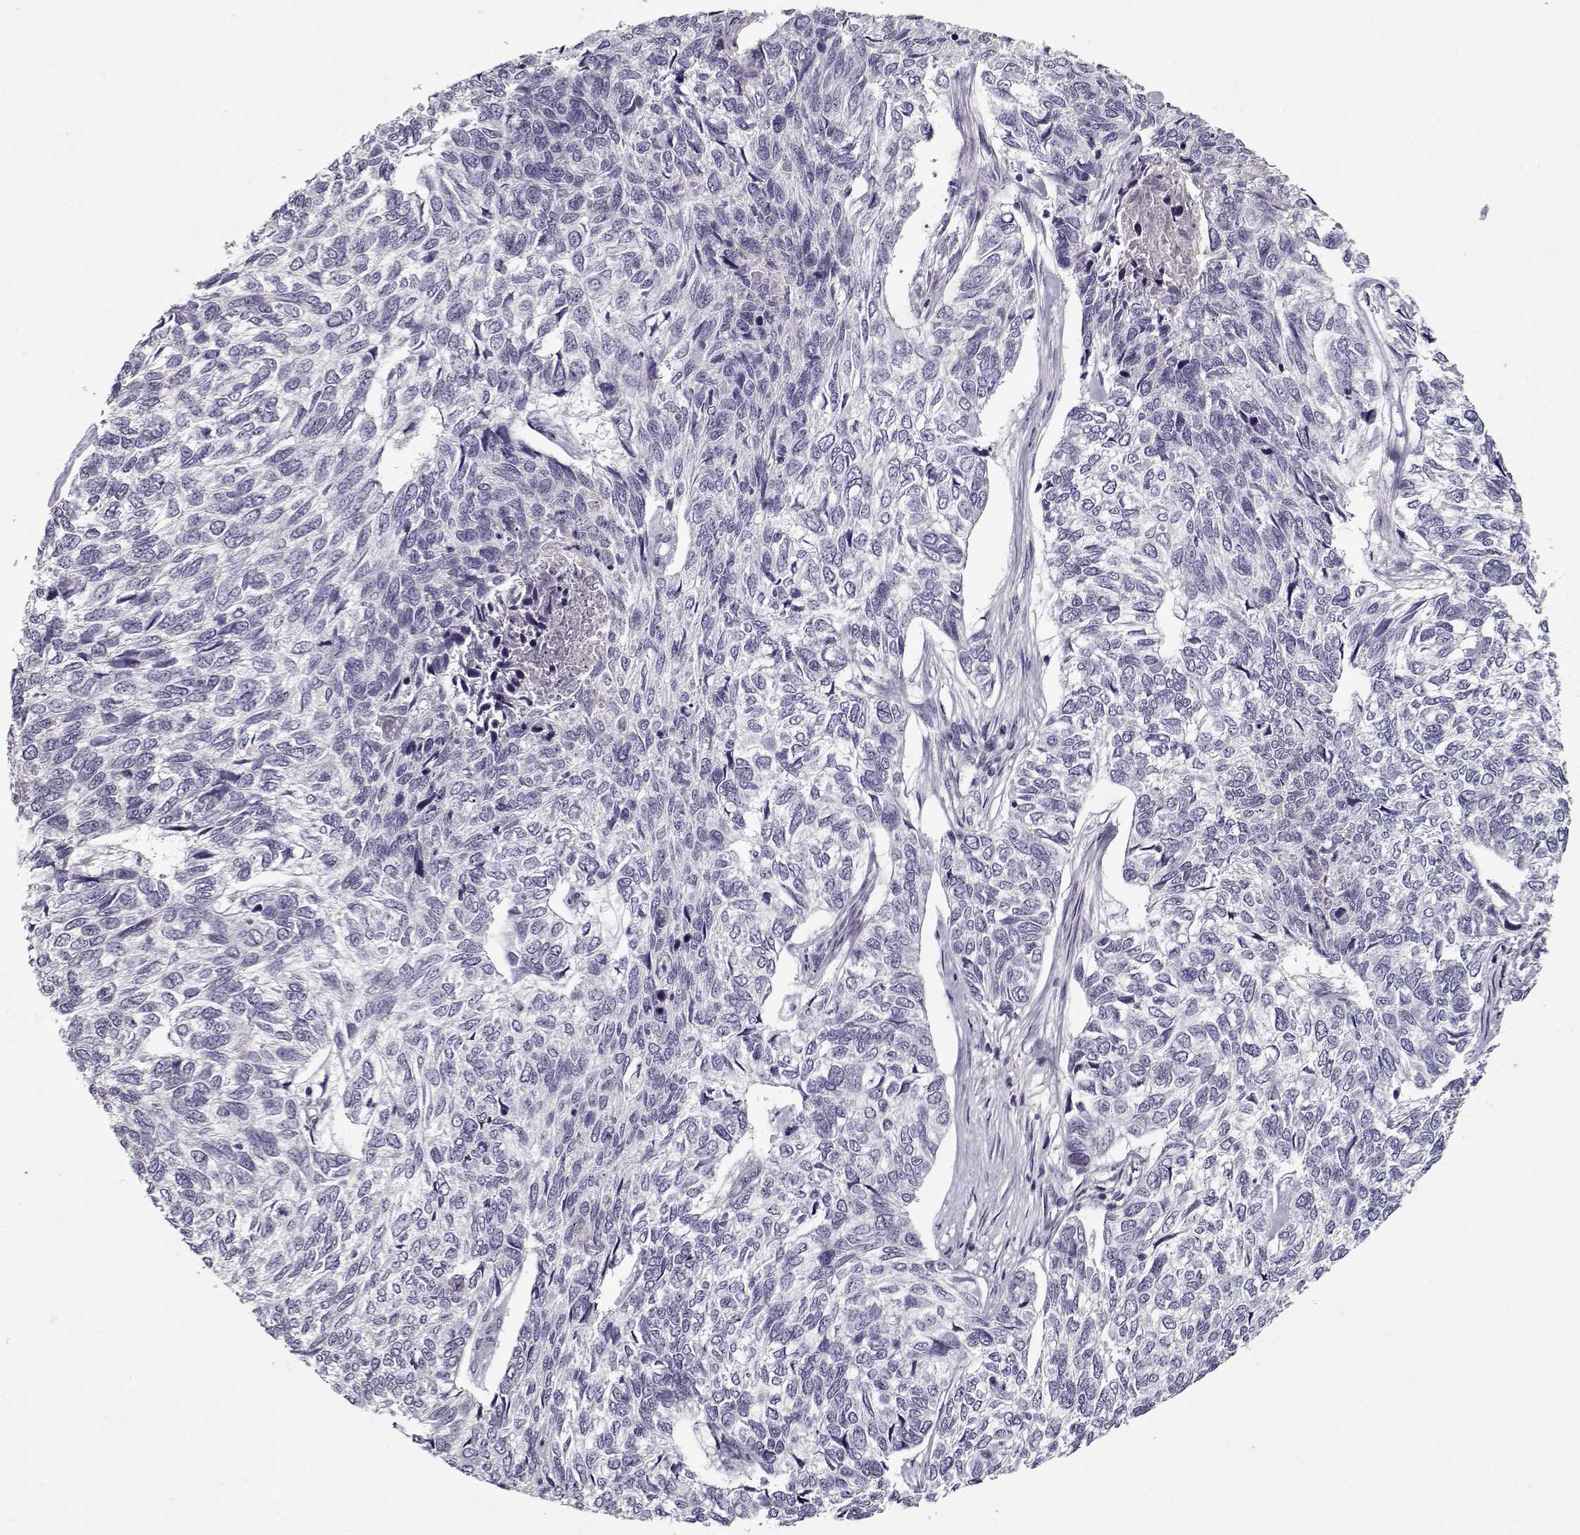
{"staining": {"intensity": "negative", "quantity": "none", "location": "none"}, "tissue": "skin cancer", "cell_type": "Tumor cells", "image_type": "cancer", "snomed": [{"axis": "morphology", "description": "Basal cell carcinoma"}, {"axis": "topography", "description": "Skin"}], "caption": "The IHC micrograph has no significant positivity in tumor cells of skin basal cell carcinoma tissue.", "gene": "PRMT8", "patient": {"sex": "female", "age": 65}}